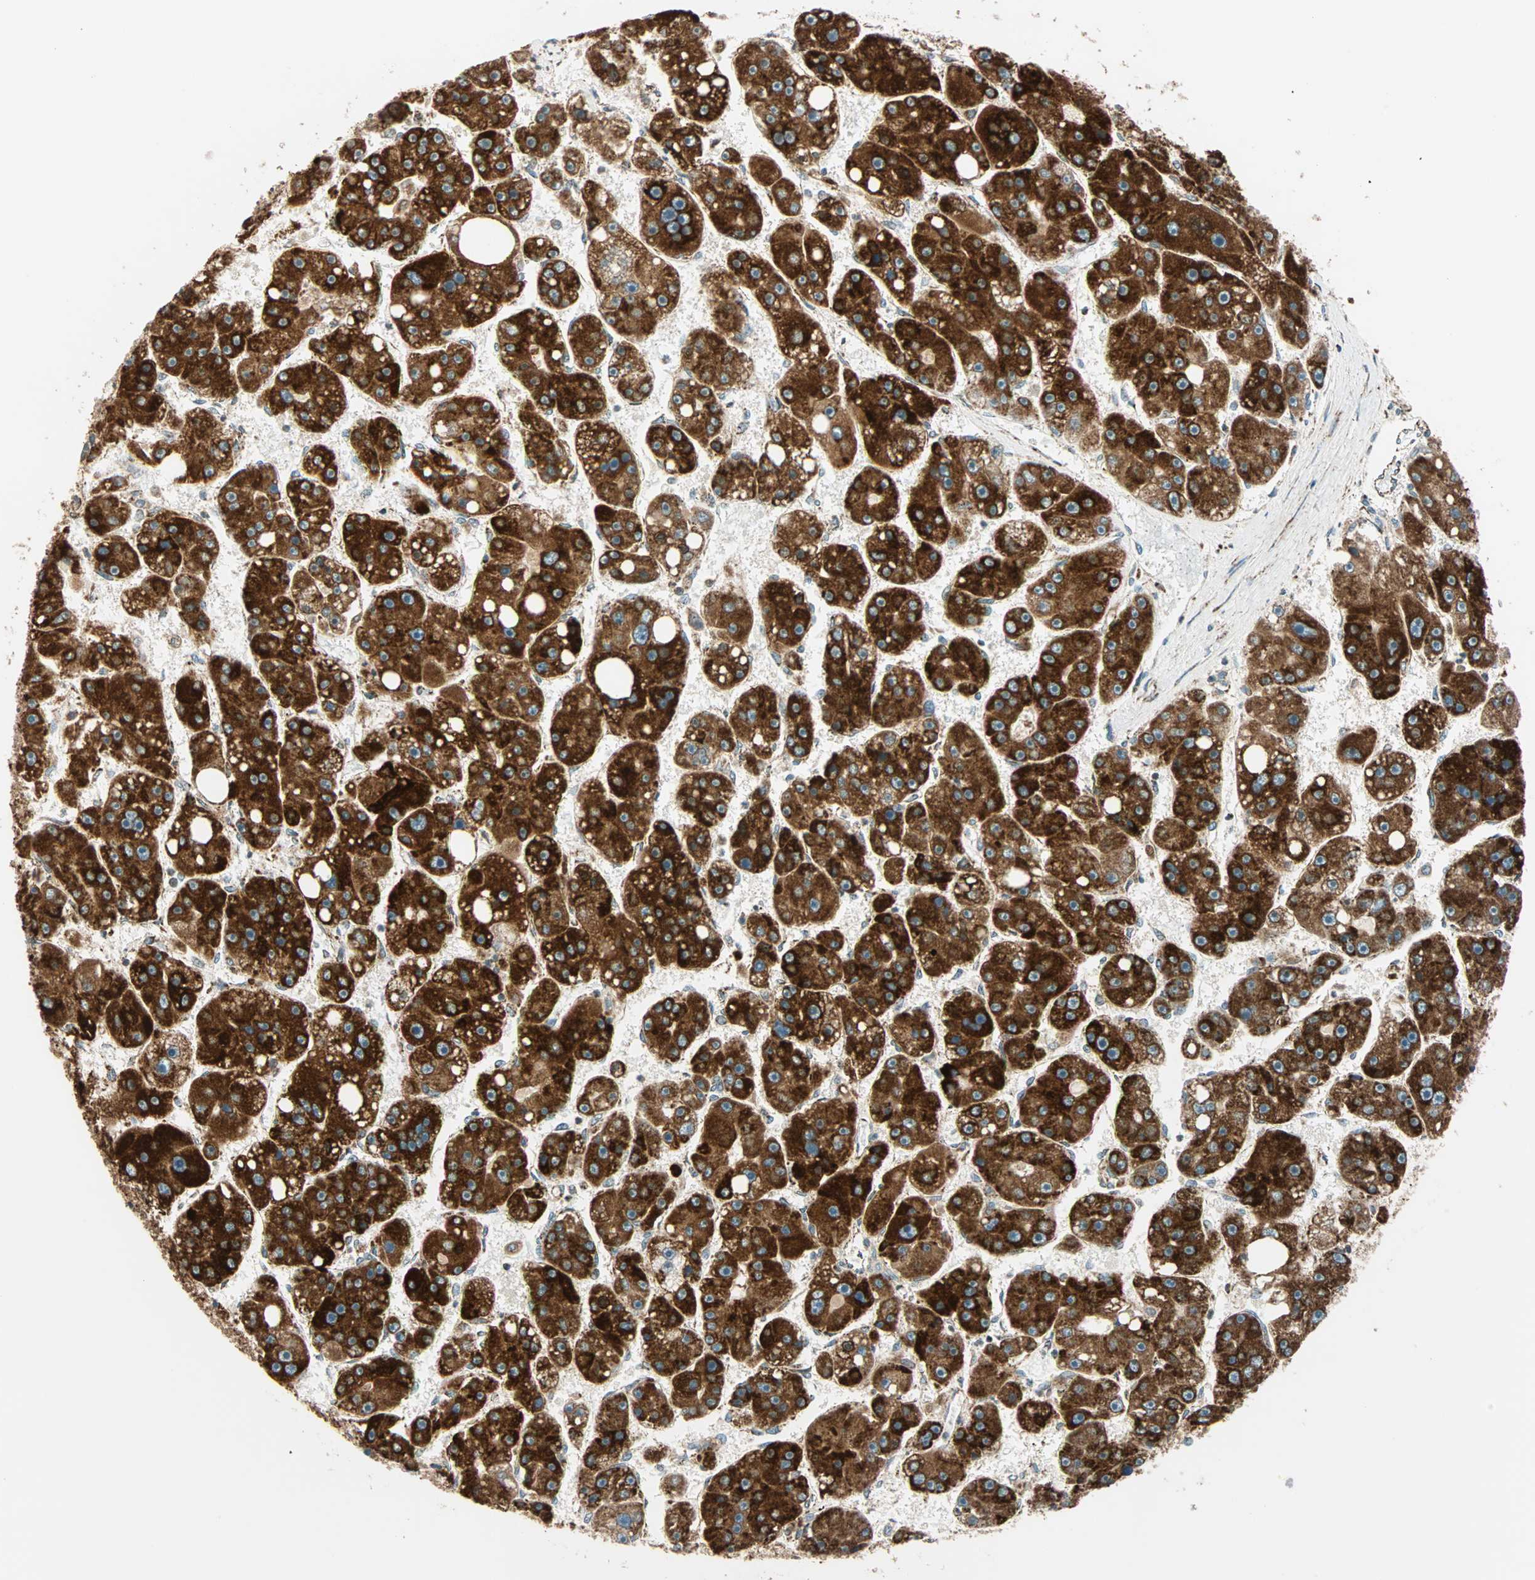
{"staining": {"intensity": "strong", "quantity": ">75%", "location": "cytoplasmic/membranous"}, "tissue": "liver cancer", "cell_type": "Tumor cells", "image_type": "cancer", "snomed": [{"axis": "morphology", "description": "Carcinoma, Hepatocellular, NOS"}, {"axis": "topography", "description": "Liver"}], "caption": "Brown immunohistochemical staining in hepatocellular carcinoma (liver) shows strong cytoplasmic/membranous staining in approximately >75% of tumor cells. Immunohistochemistry stains the protein in brown and the nuclei are stained blue.", "gene": "SPRY4", "patient": {"sex": "female", "age": 61}}